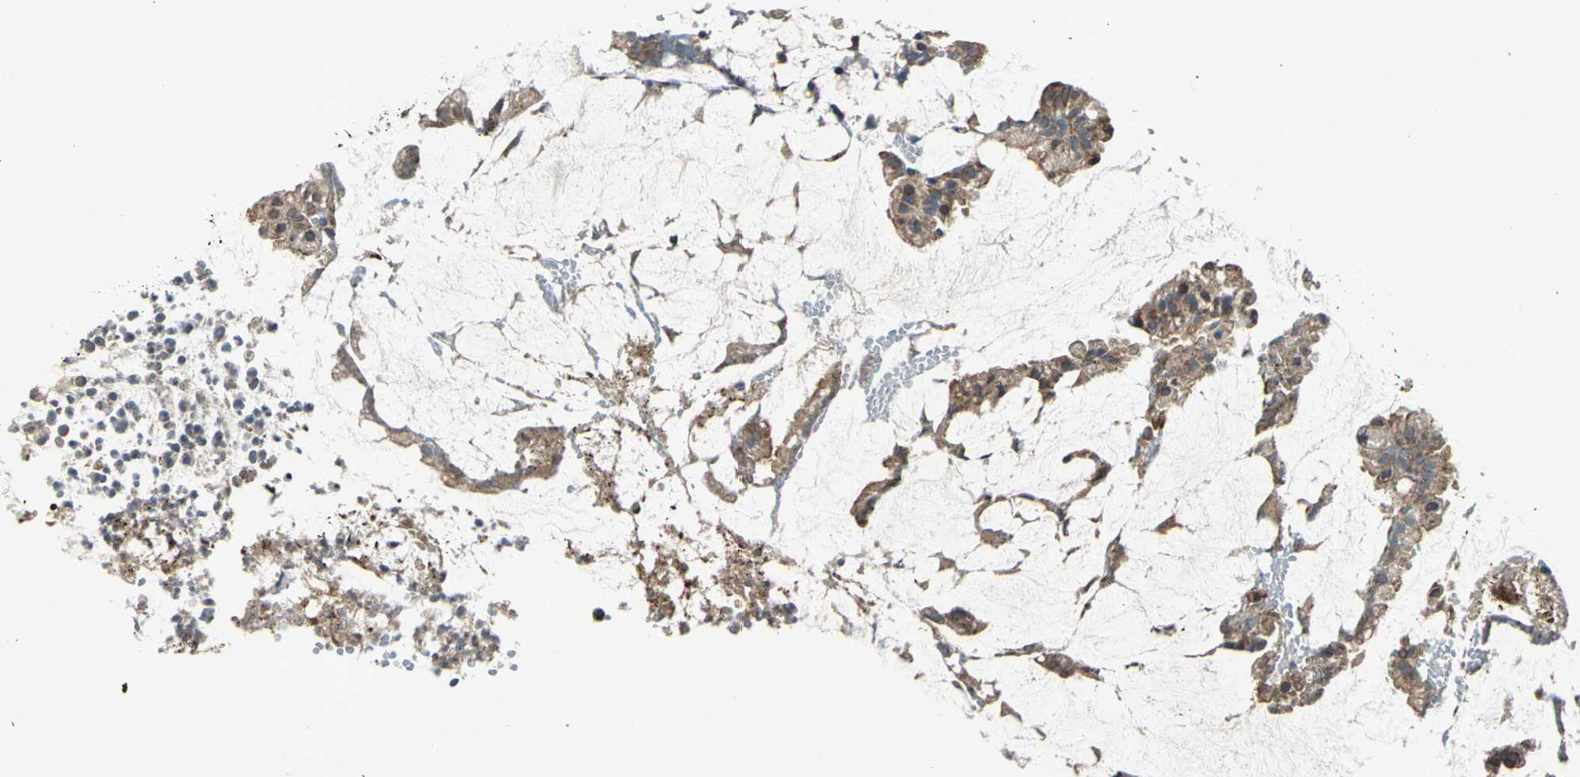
{"staining": {"intensity": "moderate", "quantity": ">75%", "location": "cytoplasmic/membranous"}, "tissue": "colorectal cancer", "cell_type": "Tumor cells", "image_type": "cancer", "snomed": [{"axis": "morphology", "description": "Adenocarcinoma, NOS"}, {"axis": "topography", "description": "Colon"}], "caption": "A medium amount of moderate cytoplasmic/membranous staining is appreciated in approximately >75% of tumor cells in colorectal cancer tissue.", "gene": "HTATIP2", "patient": {"sex": "female", "age": 57}}